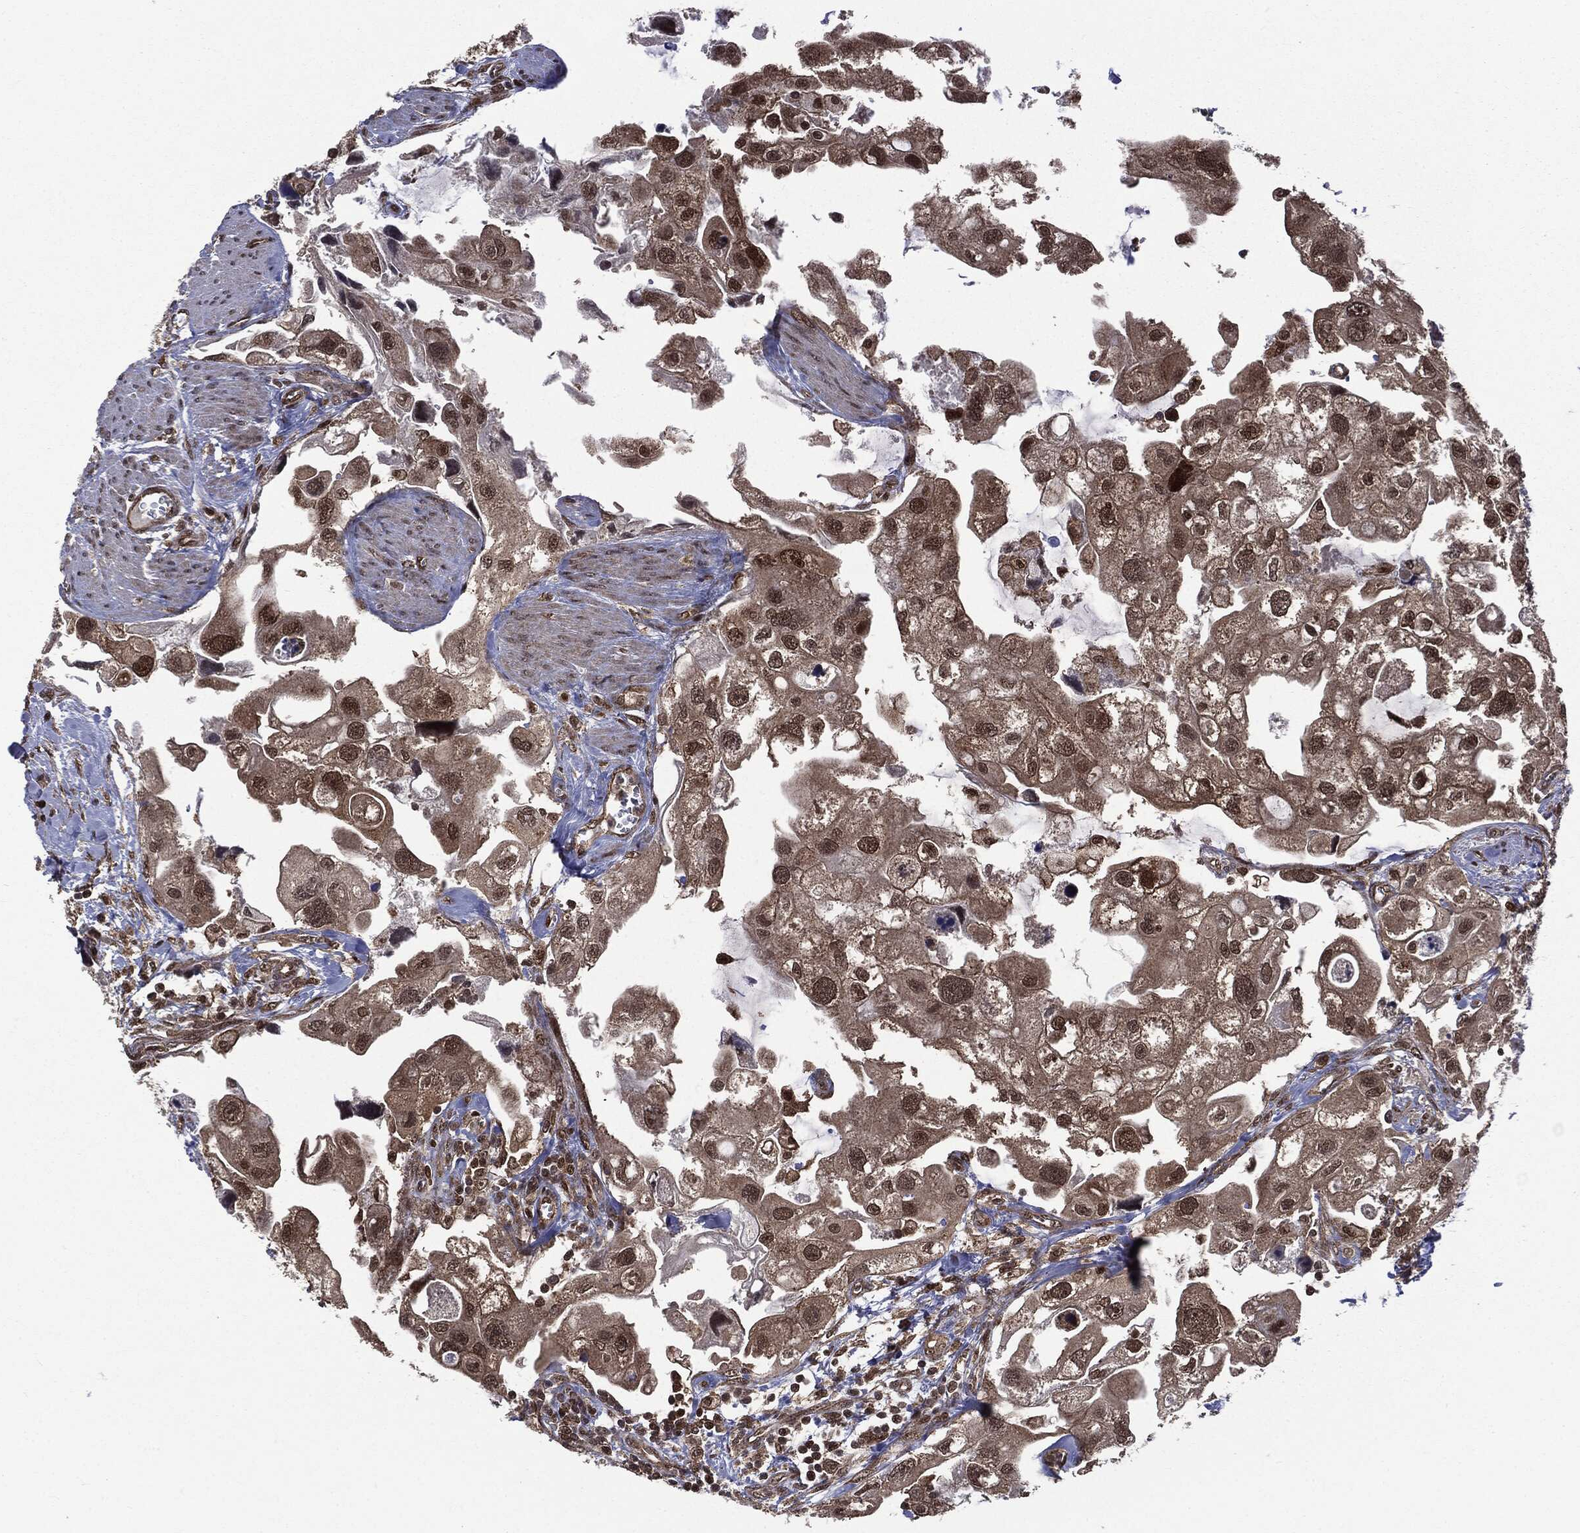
{"staining": {"intensity": "moderate", "quantity": "<25%", "location": "cytoplasmic/membranous,nuclear"}, "tissue": "urothelial cancer", "cell_type": "Tumor cells", "image_type": "cancer", "snomed": [{"axis": "morphology", "description": "Urothelial carcinoma, High grade"}, {"axis": "topography", "description": "Urinary bladder"}], "caption": "Brown immunohistochemical staining in human urothelial carcinoma (high-grade) displays moderate cytoplasmic/membranous and nuclear staining in approximately <25% of tumor cells.", "gene": "PTPA", "patient": {"sex": "male", "age": 59}}